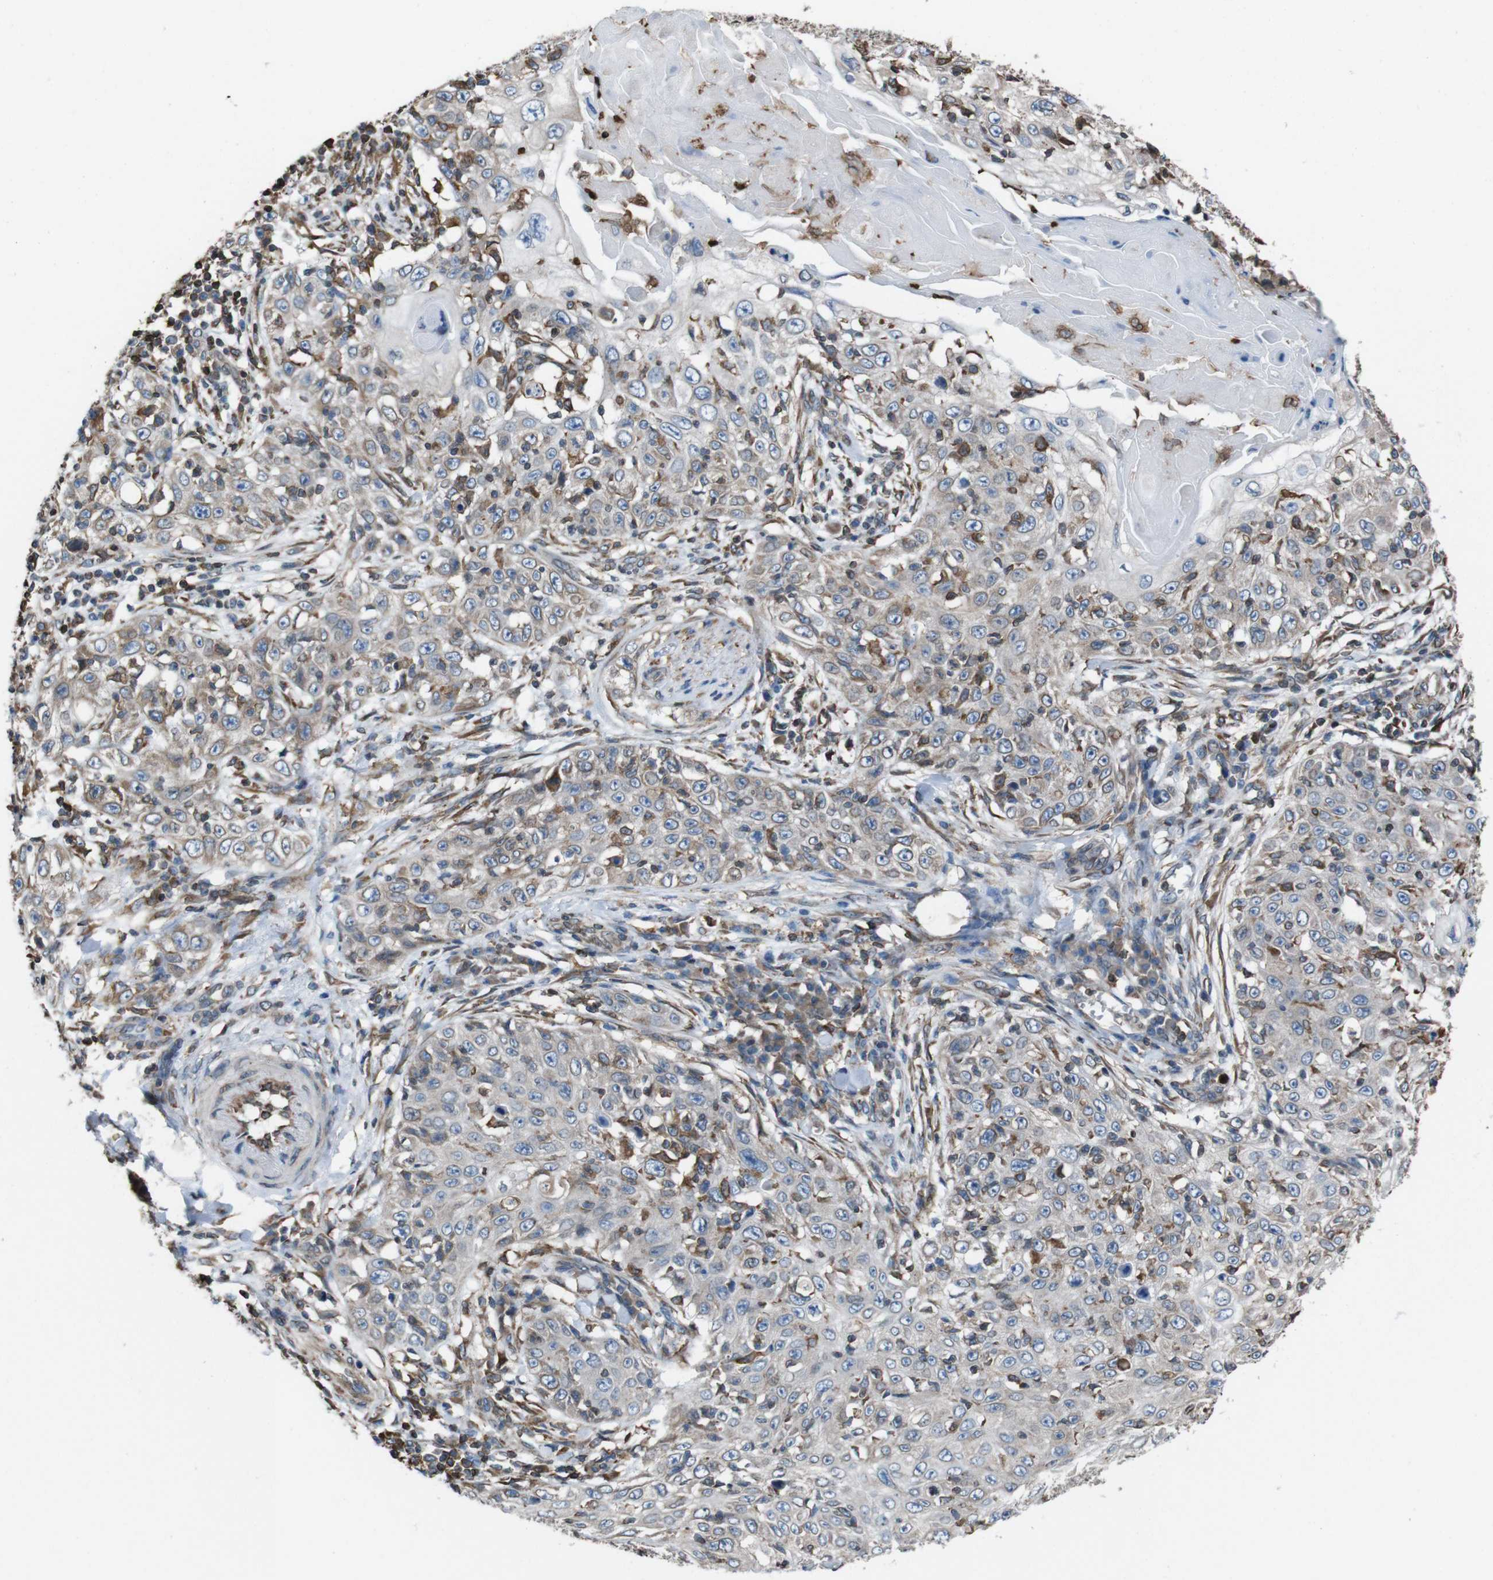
{"staining": {"intensity": "weak", "quantity": "25%-75%", "location": "cytoplasmic/membranous"}, "tissue": "skin cancer", "cell_type": "Tumor cells", "image_type": "cancer", "snomed": [{"axis": "morphology", "description": "Squamous cell carcinoma, NOS"}, {"axis": "topography", "description": "Skin"}], "caption": "This micrograph shows skin cancer stained with immunohistochemistry (IHC) to label a protein in brown. The cytoplasmic/membranous of tumor cells show weak positivity for the protein. Nuclei are counter-stained blue.", "gene": "APMAP", "patient": {"sex": "male", "age": 86}}